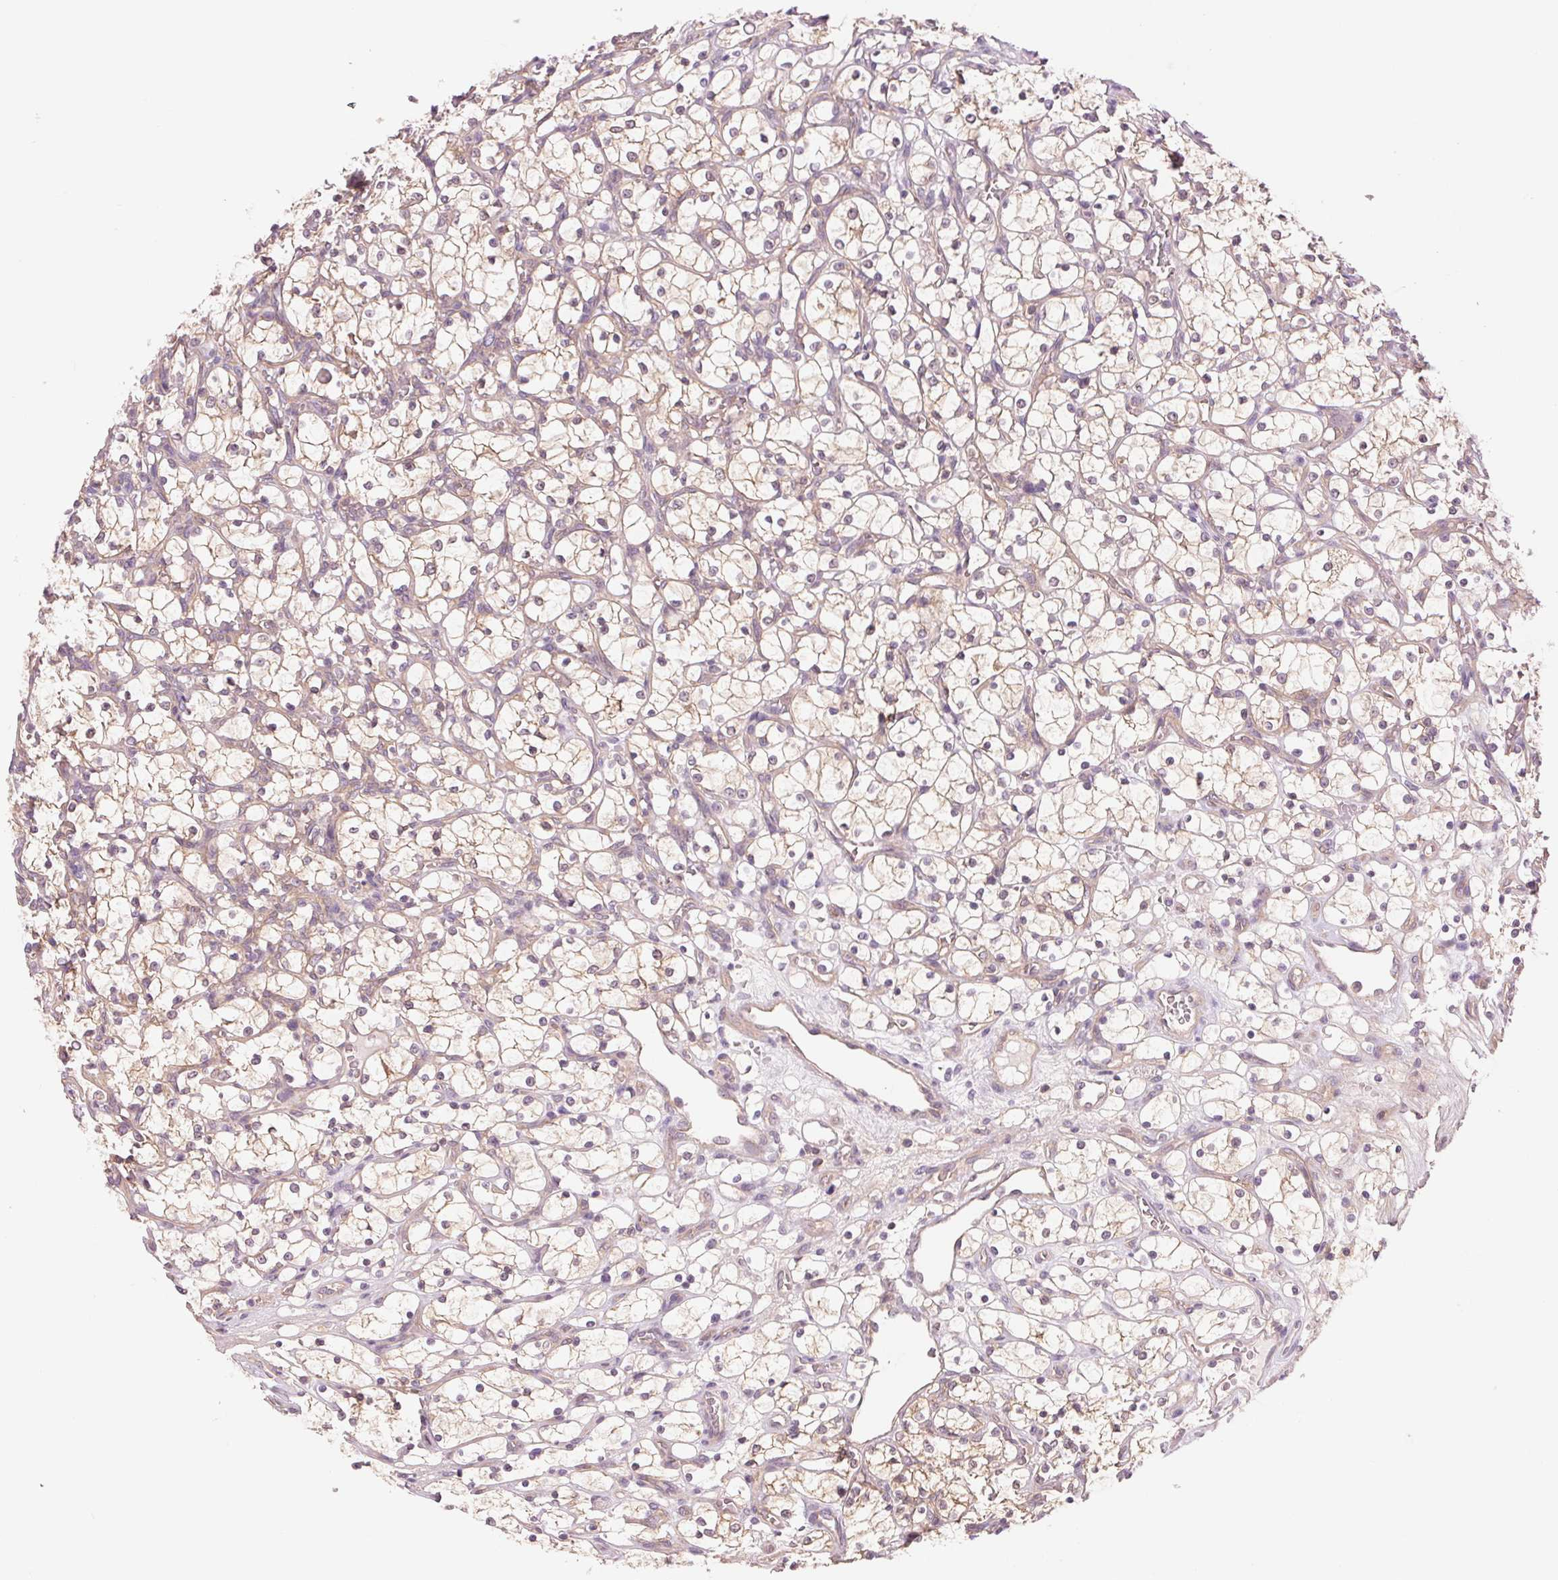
{"staining": {"intensity": "weak", "quantity": "25%-75%", "location": "cytoplasmic/membranous"}, "tissue": "renal cancer", "cell_type": "Tumor cells", "image_type": "cancer", "snomed": [{"axis": "morphology", "description": "Adenocarcinoma, NOS"}, {"axis": "topography", "description": "Kidney"}], "caption": "Immunohistochemistry micrograph of neoplastic tissue: human adenocarcinoma (renal) stained using immunohistochemistry exhibits low levels of weak protein expression localized specifically in the cytoplasmic/membranous of tumor cells, appearing as a cytoplasmic/membranous brown color.", "gene": "SH3RF2", "patient": {"sex": "female", "age": 69}}